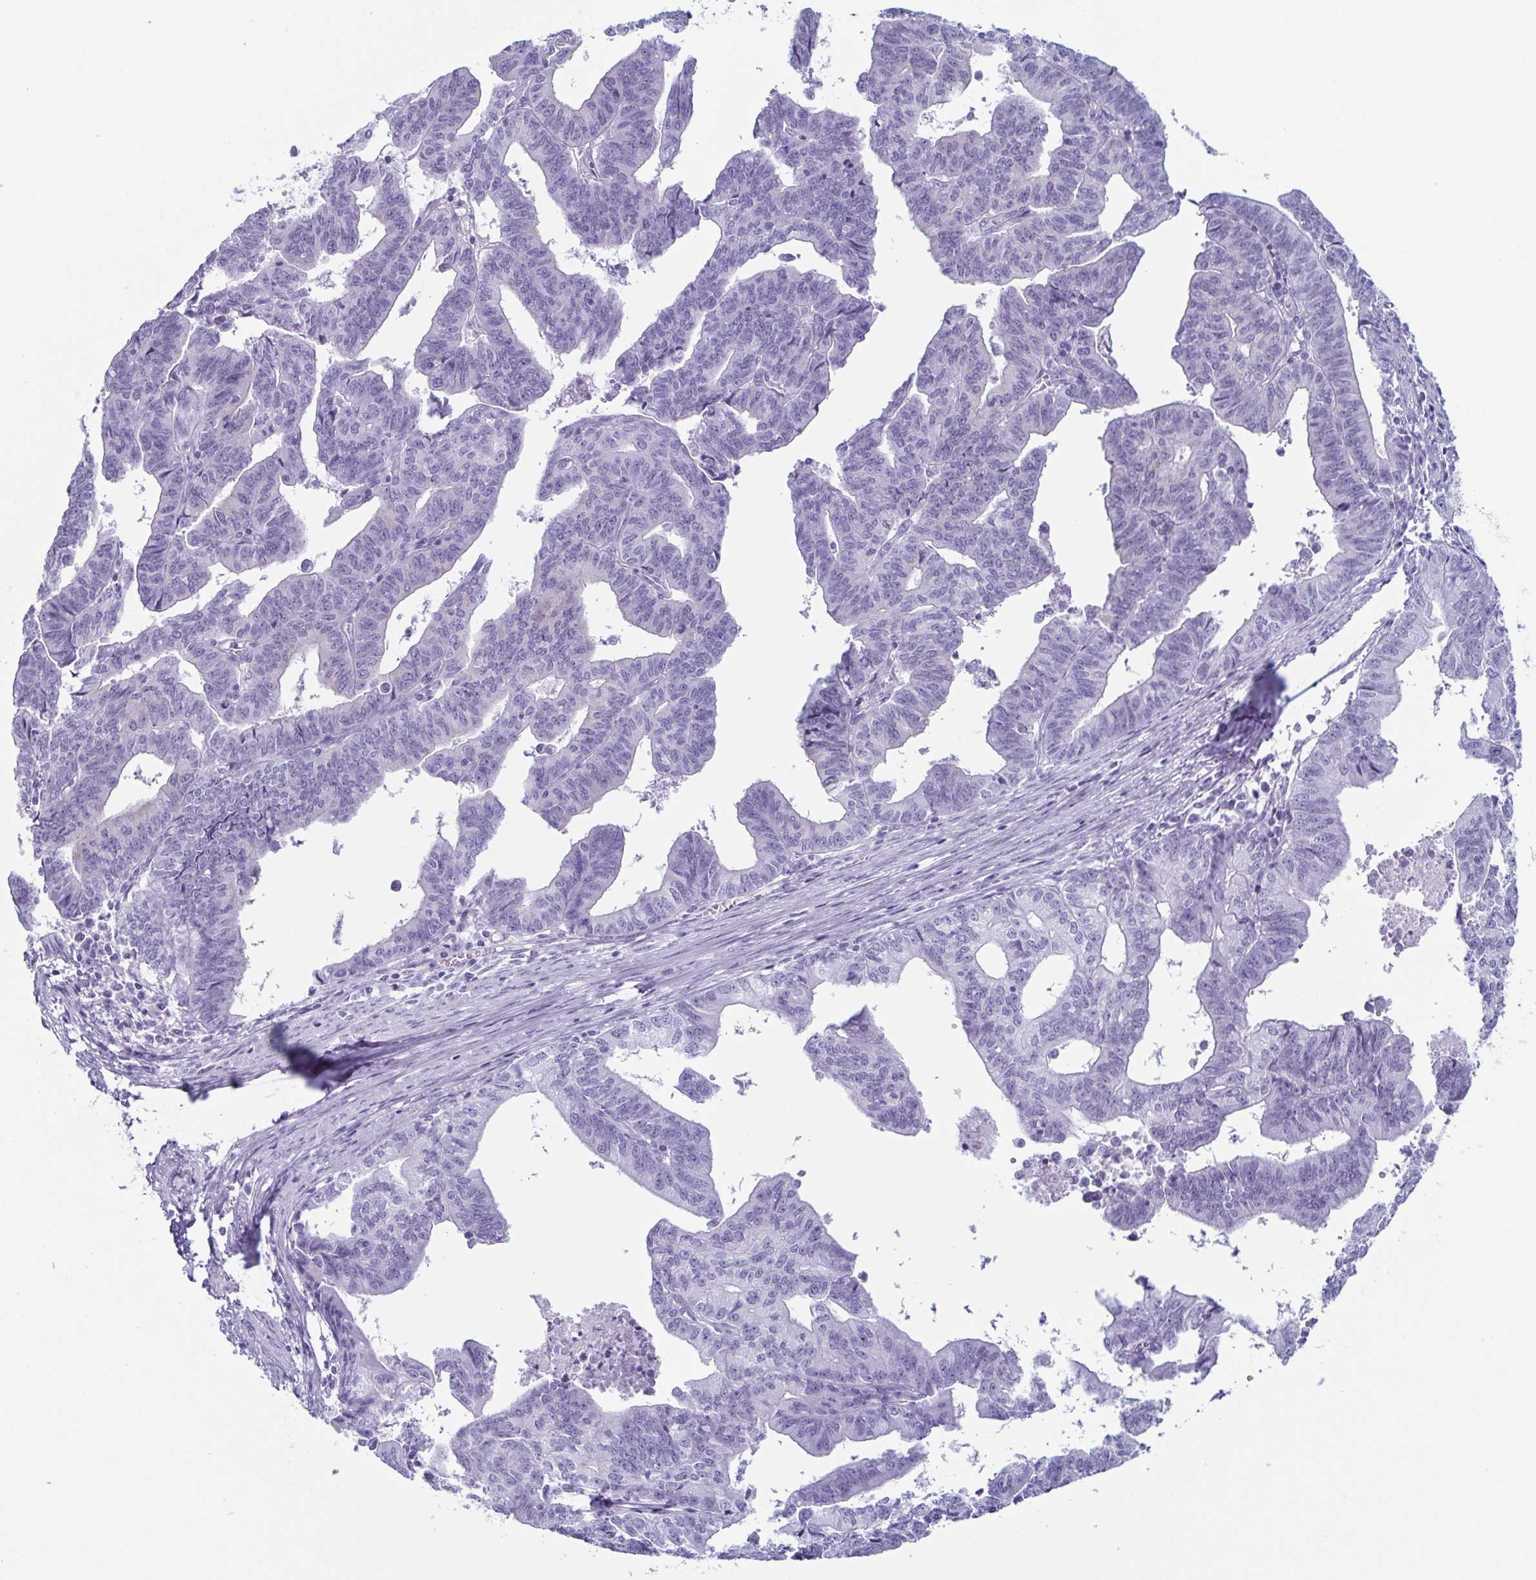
{"staining": {"intensity": "negative", "quantity": "none", "location": "none"}, "tissue": "endometrial cancer", "cell_type": "Tumor cells", "image_type": "cancer", "snomed": [{"axis": "morphology", "description": "Adenocarcinoma, NOS"}, {"axis": "topography", "description": "Endometrium"}], "caption": "Human endometrial cancer stained for a protein using immunohistochemistry (IHC) displays no expression in tumor cells.", "gene": "ENKUR", "patient": {"sex": "female", "age": 65}}